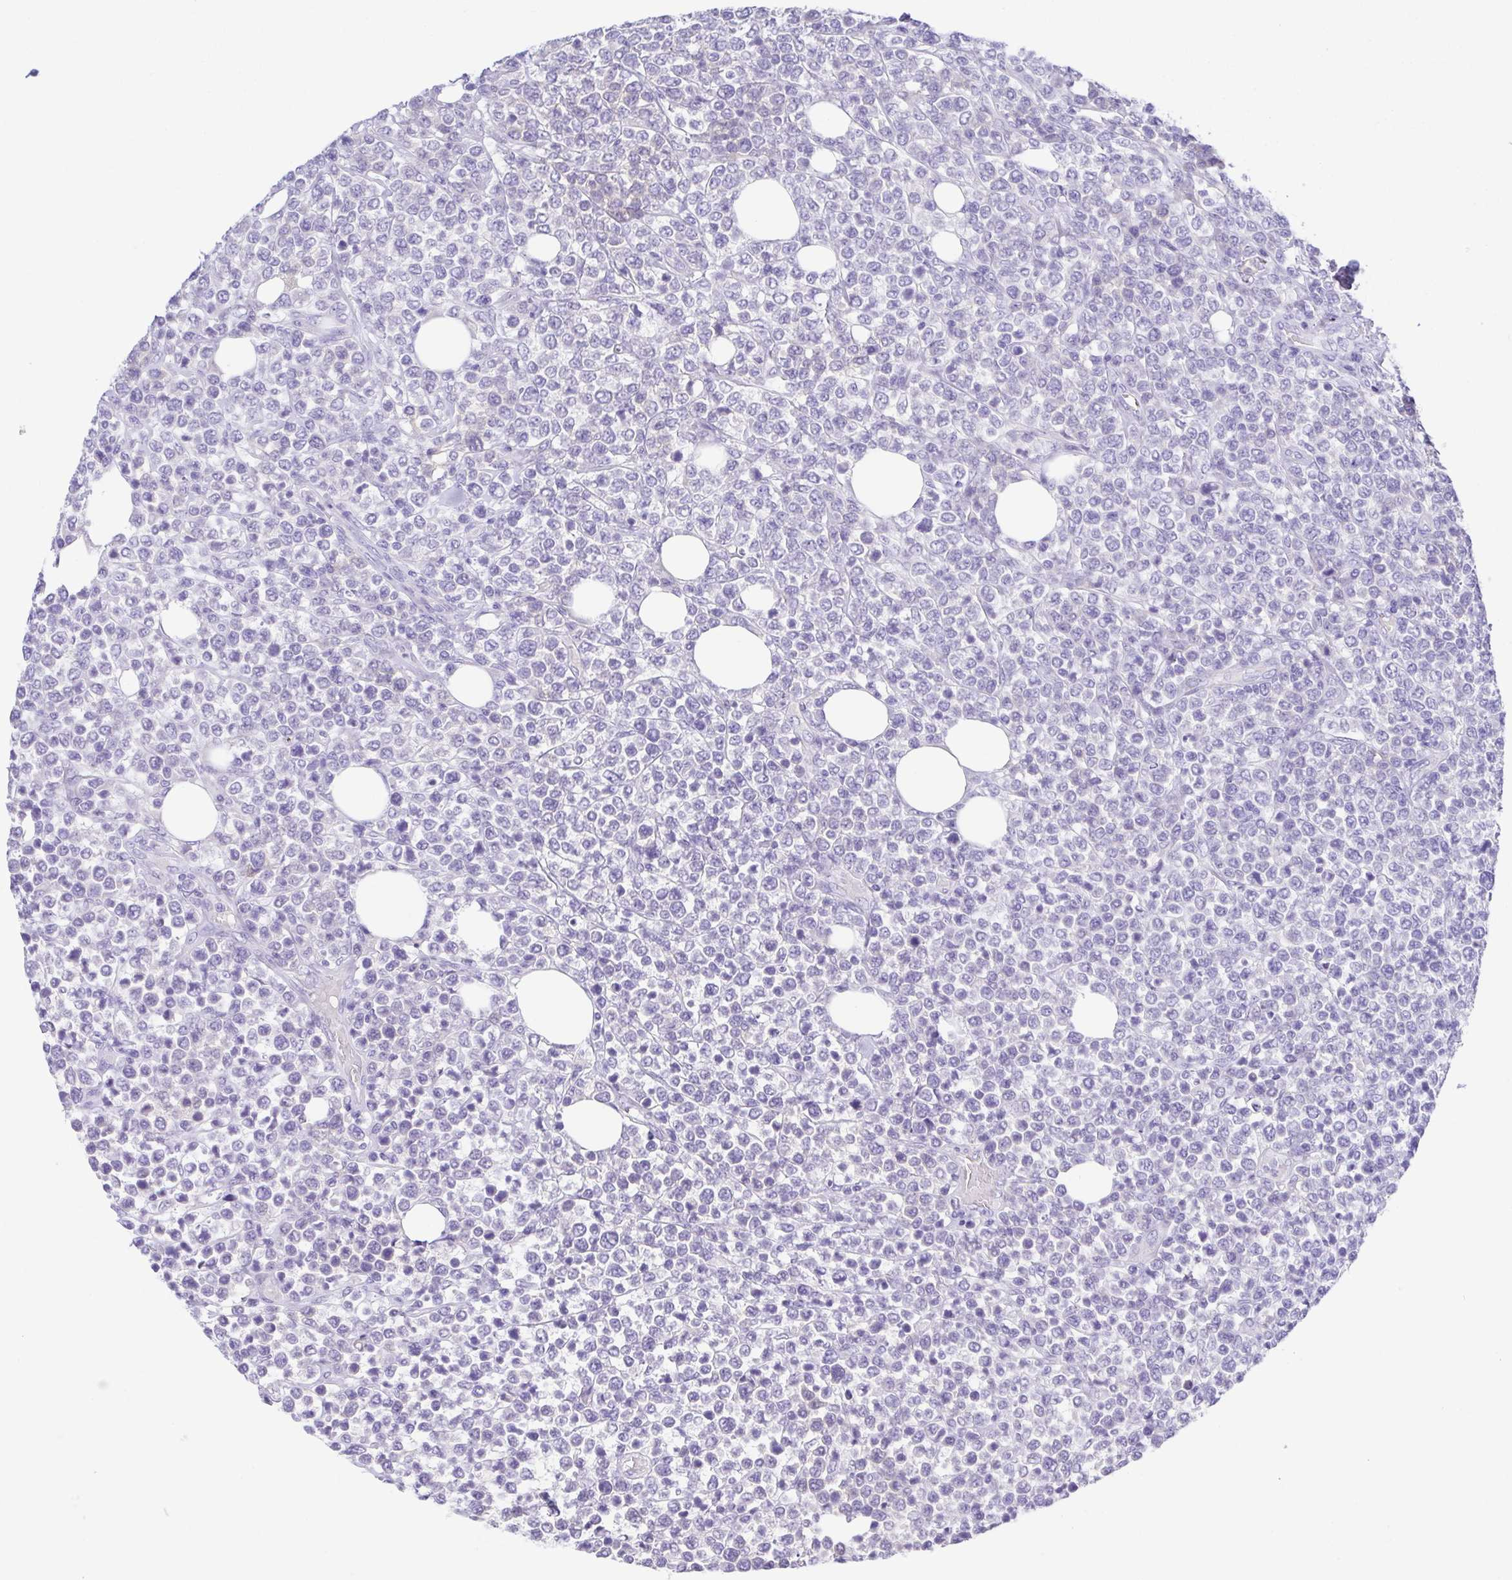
{"staining": {"intensity": "negative", "quantity": "none", "location": "none"}, "tissue": "lymphoma", "cell_type": "Tumor cells", "image_type": "cancer", "snomed": [{"axis": "morphology", "description": "Malignant lymphoma, non-Hodgkin's type, High grade"}, {"axis": "topography", "description": "Soft tissue"}], "caption": "Immunohistochemistry micrograph of neoplastic tissue: human high-grade malignant lymphoma, non-Hodgkin's type stained with DAB shows no significant protein staining in tumor cells.", "gene": "A1BG", "patient": {"sex": "female", "age": 56}}